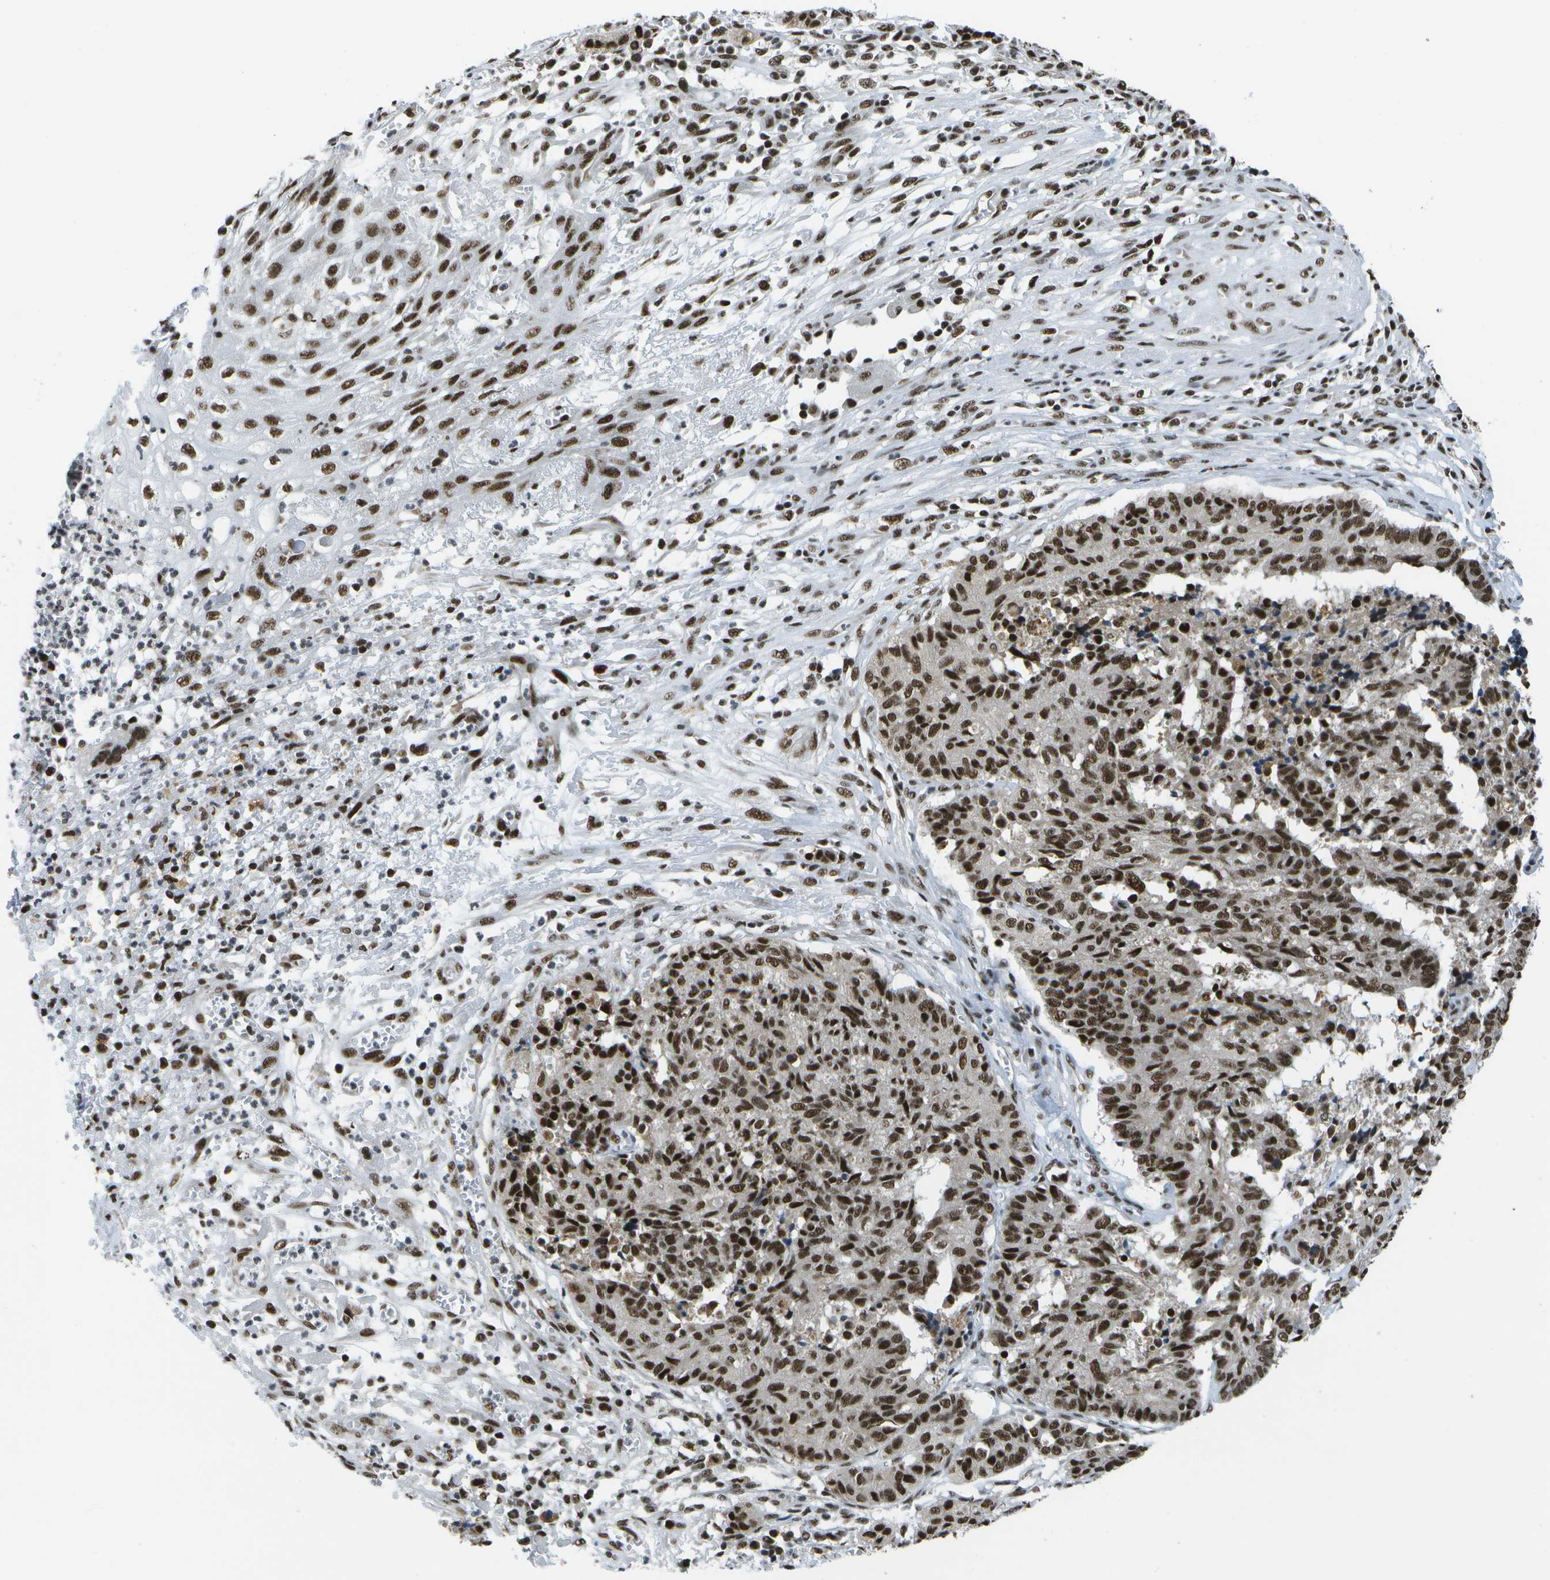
{"staining": {"intensity": "strong", "quantity": ">75%", "location": "nuclear"}, "tissue": "cervical cancer", "cell_type": "Tumor cells", "image_type": "cancer", "snomed": [{"axis": "morphology", "description": "Squamous cell carcinoma, NOS"}, {"axis": "topography", "description": "Cervix"}], "caption": "Approximately >75% of tumor cells in human cervical cancer reveal strong nuclear protein expression as visualized by brown immunohistochemical staining.", "gene": "NSRP1", "patient": {"sex": "female", "age": 35}}